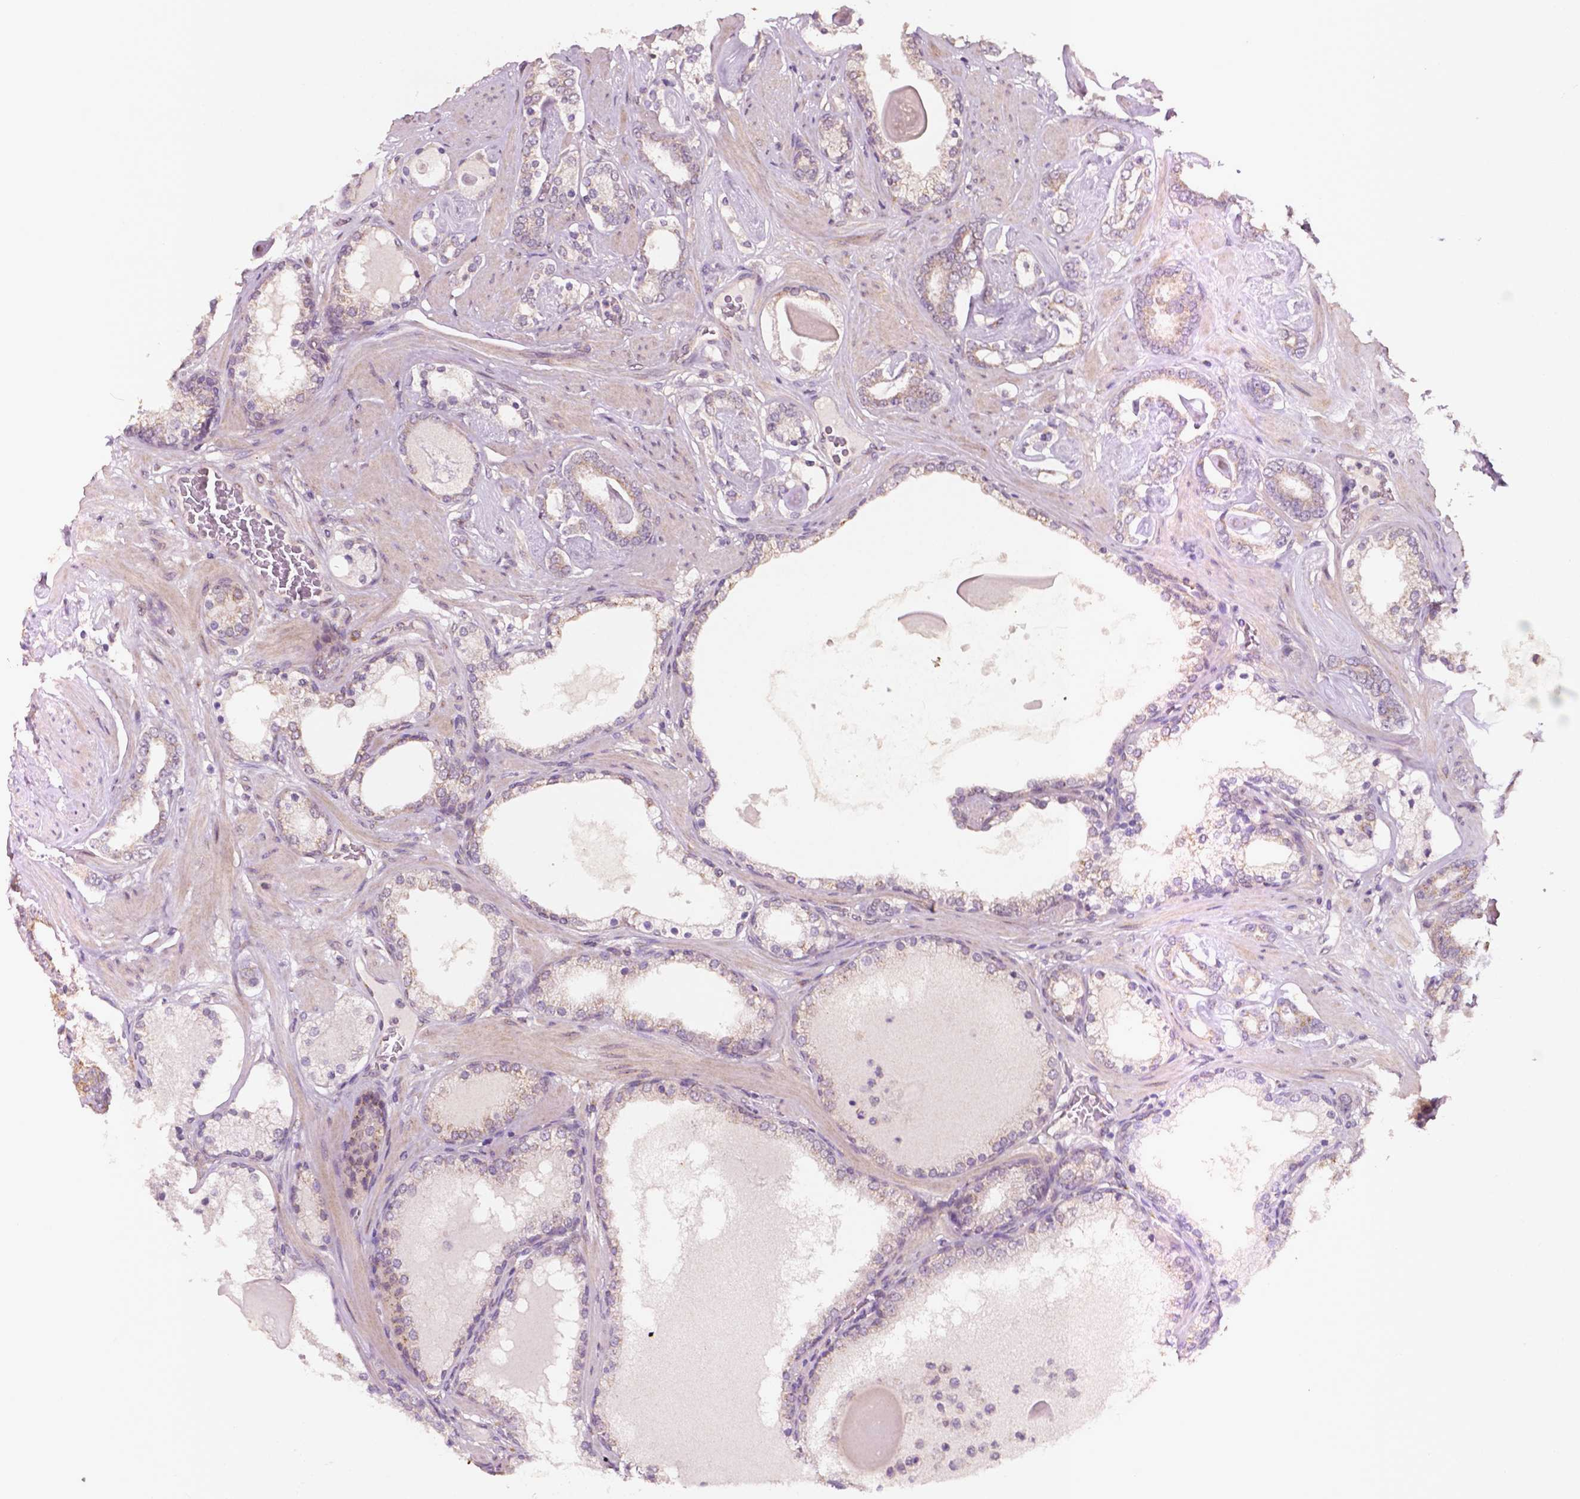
{"staining": {"intensity": "weak", "quantity": "25%-75%", "location": "cytoplasmic/membranous"}, "tissue": "prostate cancer", "cell_type": "Tumor cells", "image_type": "cancer", "snomed": [{"axis": "morphology", "description": "Adenocarcinoma, High grade"}, {"axis": "topography", "description": "Prostate"}], "caption": "Immunohistochemistry (DAB (3,3'-diaminobenzidine)) staining of human prostate cancer (high-grade adenocarcinoma) exhibits weak cytoplasmic/membranous protein positivity in approximately 25%-75% of tumor cells.", "gene": "EBAG9", "patient": {"sex": "male", "age": 63}}